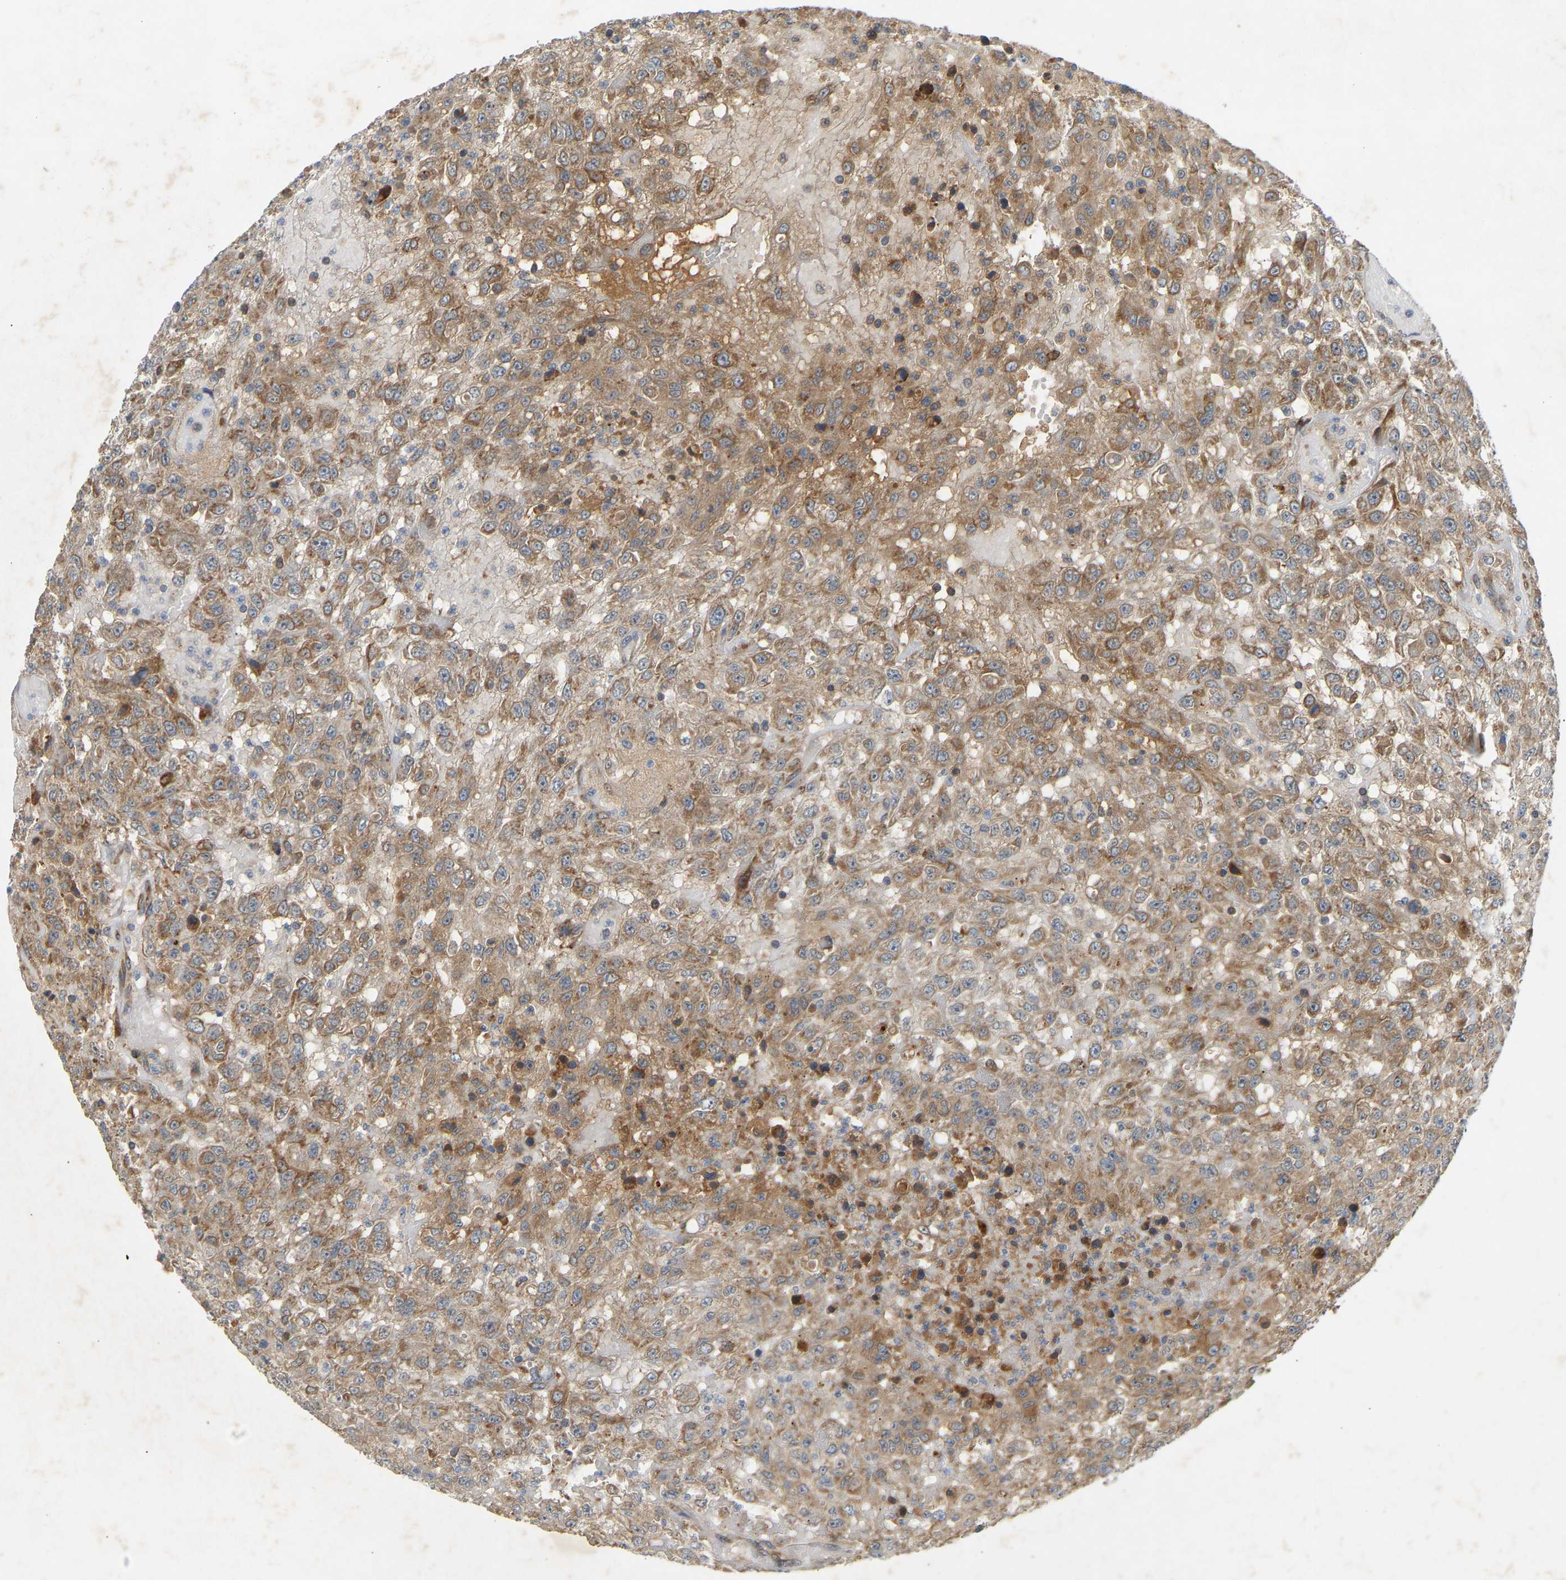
{"staining": {"intensity": "moderate", "quantity": "25%-75%", "location": "cytoplasmic/membranous"}, "tissue": "urothelial cancer", "cell_type": "Tumor cells", "image_type": "cancer", "snomed": [{"axis": "morphology", "description": "Urothelial carcinoma, High grade"}, {"axis": "topography", "description": "Urinary bladder"}], "caption": "DAB immunohistochemical staining of human urothelial carcinoma (high-grade) shows moderate cytoplasmic/membranous protein expression in about 25%-75% of tumor cells.", "gene": "PTCD1", "patient": {"sex": "male", "age": 46}}